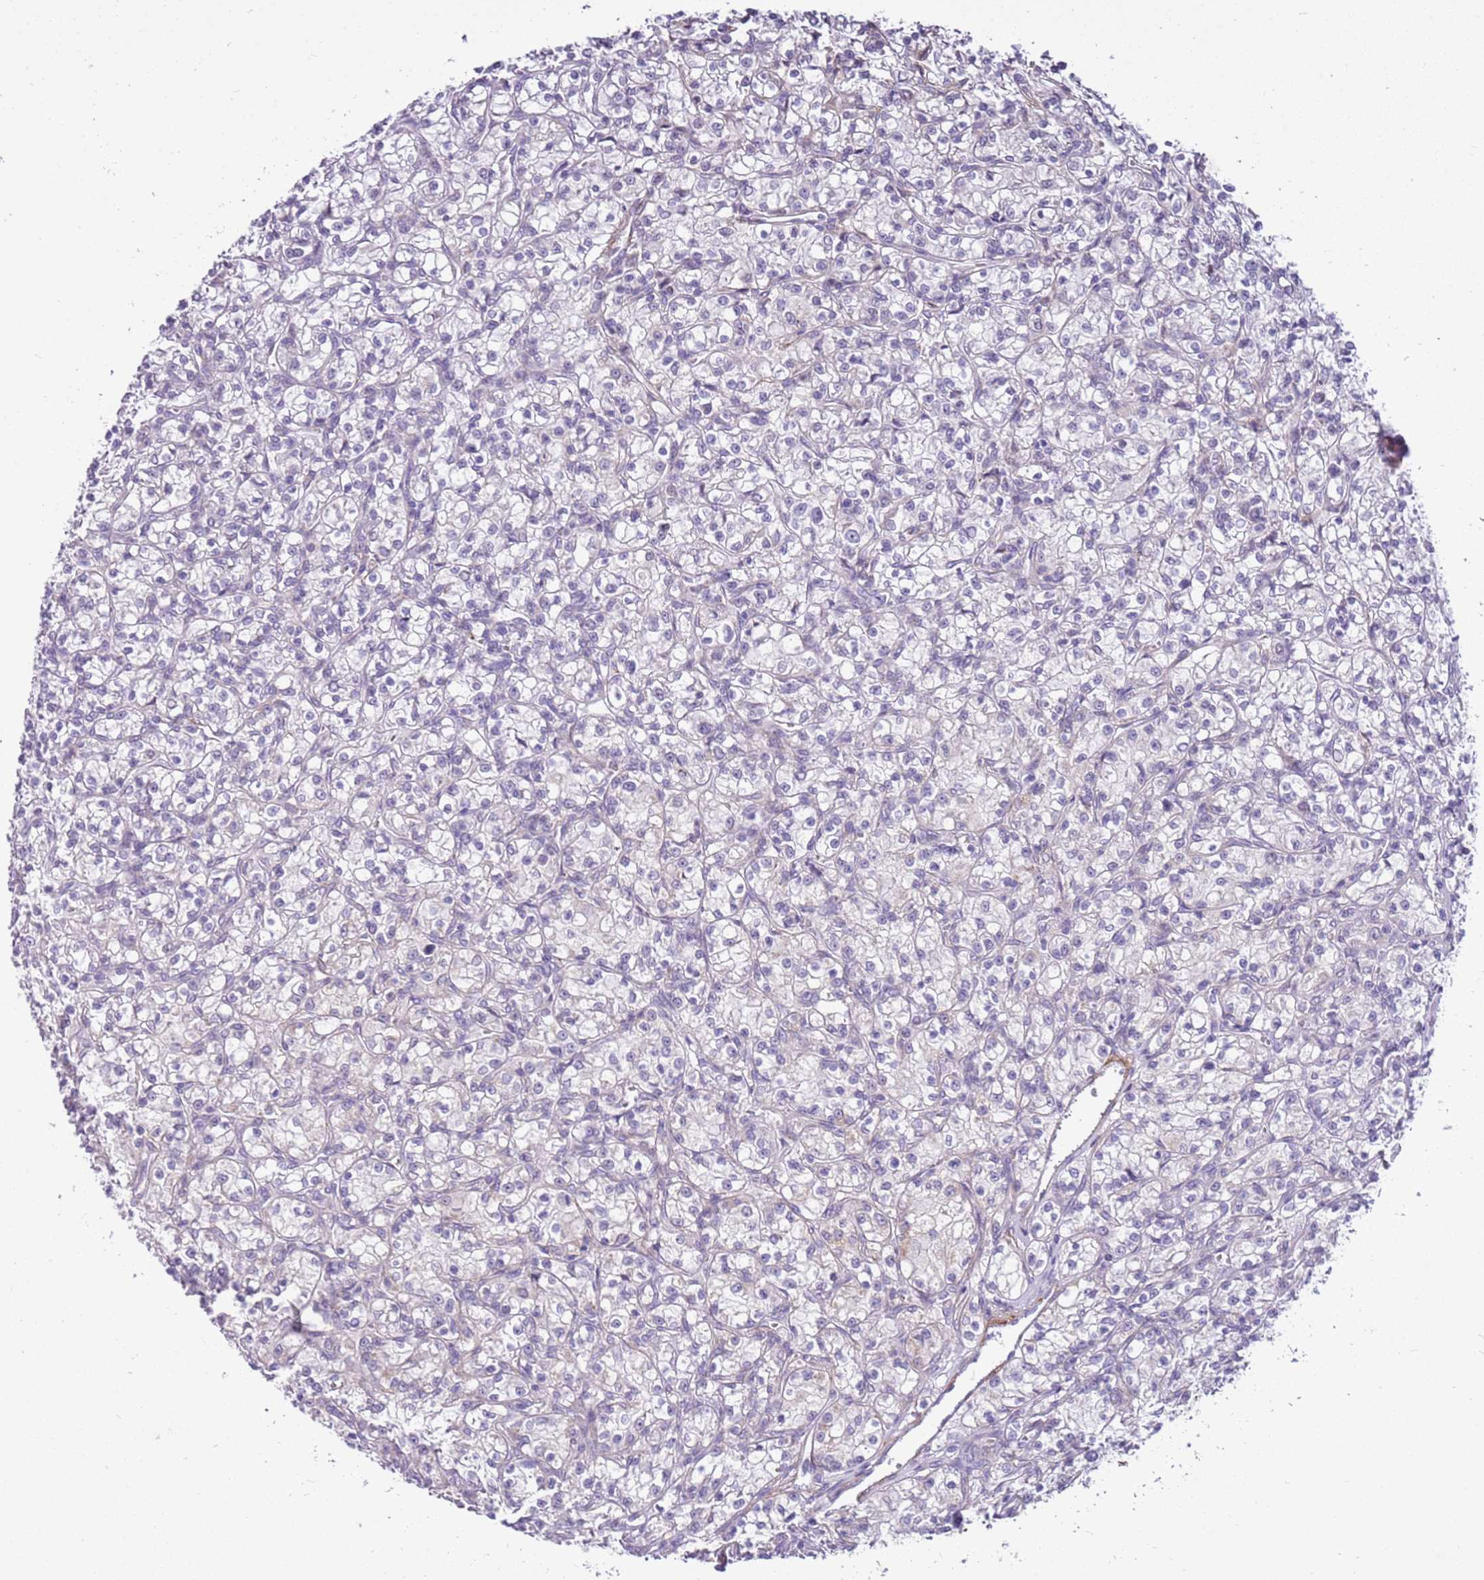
{"staining": {"intensity": "negative", "quantity": "none", "location": "none"}, "tissue": "renal cancer", "cell_type": "Tumor cells", "image_type": "cancer", "snomed": [{"axis": "morphology", "description": "Adenocarcinoma, NOS"}, {"axis": "topography", "description": "Kidney"}], "caption": "This is an immunohistochemistry histopathology image of renal adenocarcinoma. There is no positivity in tumor cells.", "gene": "SMIM4", "patient": {"sex": "female", "age": 59}}